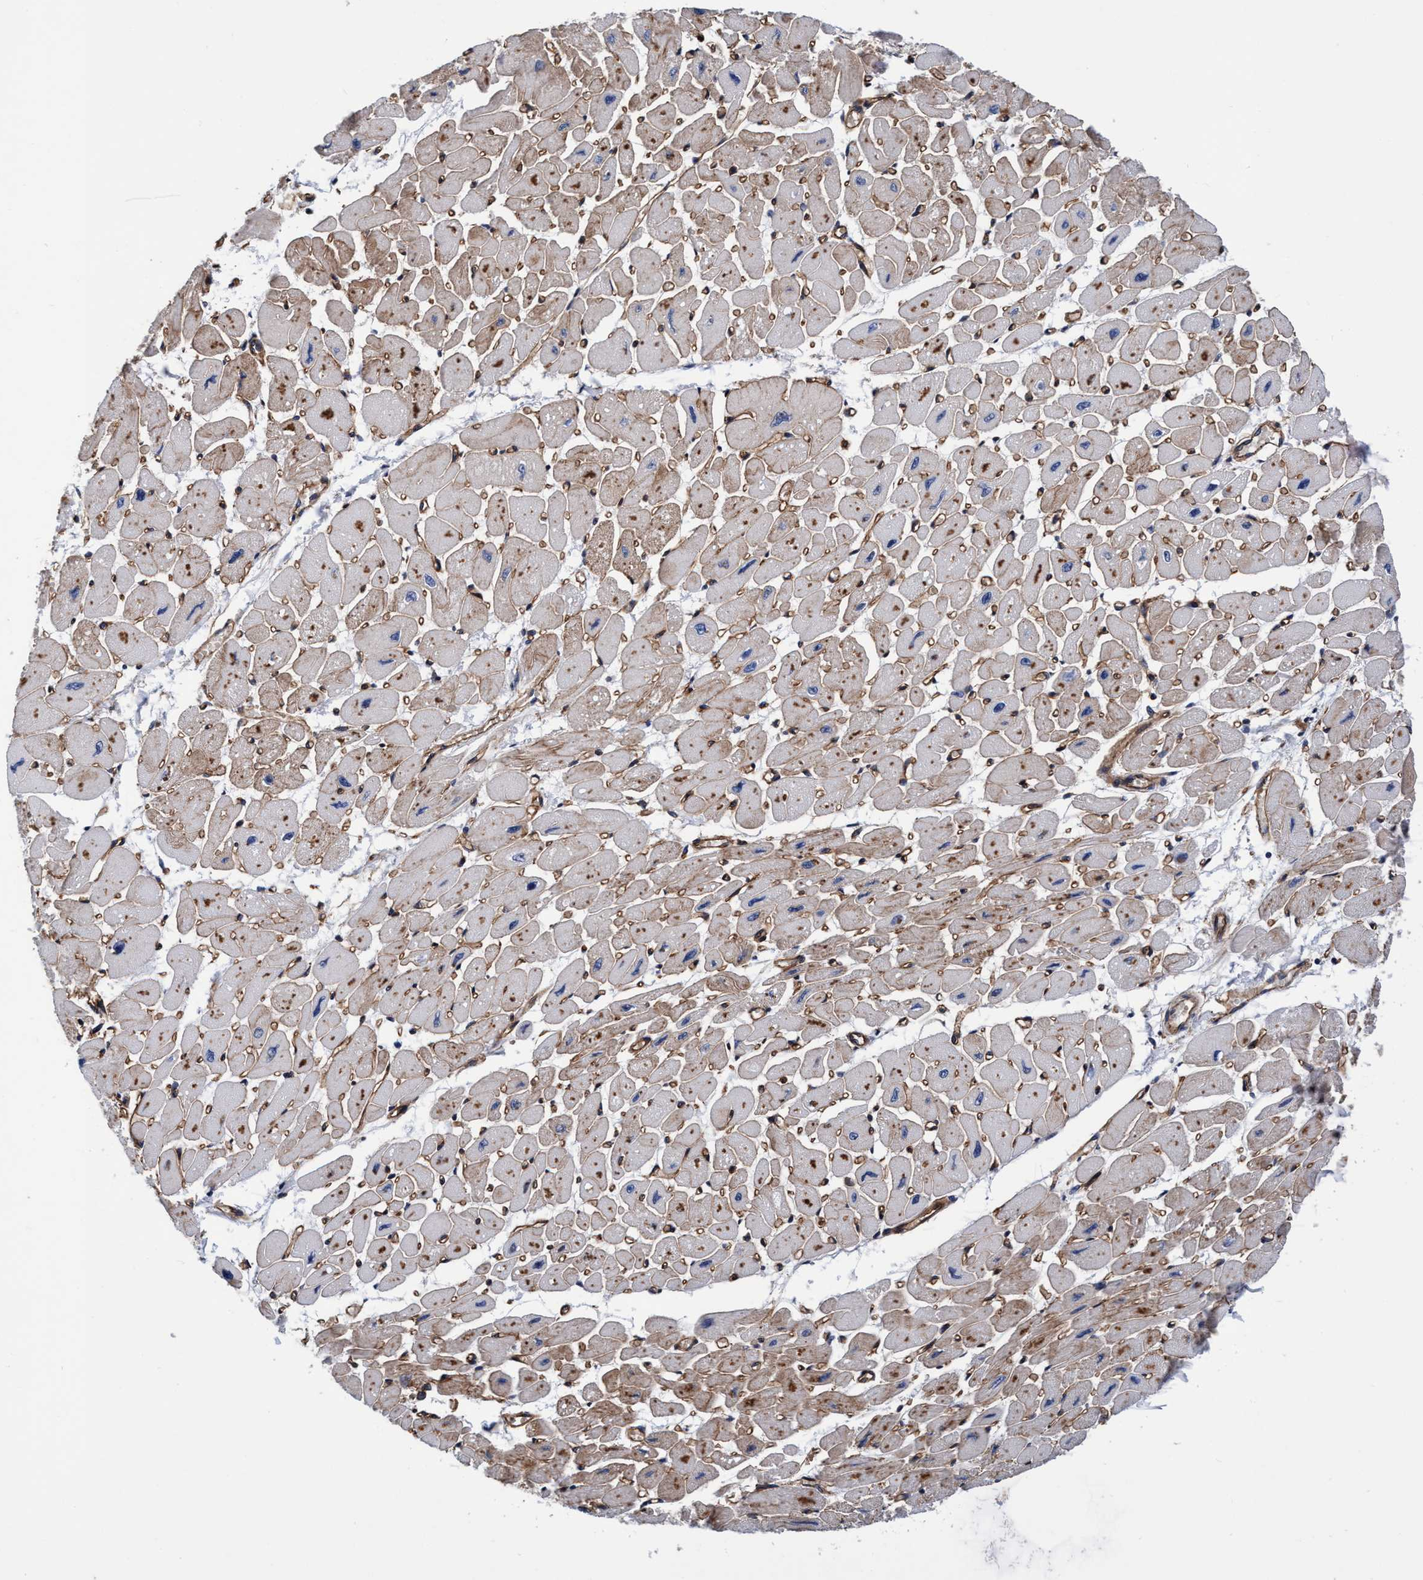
{"staining": {"intensity": "weak", "quantity": "25%-75%", "location": "cytoplasmic/membranous"}, "tissue": "heart muscle", "cell_type": "Cardiomyocytes", "image_type": "normal", "snomed": [{"axis": "morphology", "description": "Normal tissue, NOS"}, {"axis": "topography", "description": "Heart"}], "caption": "An immunohistochemistry histopathology image of normal tissue is shown. Protein staining in brown labels weak cytoplasmic/membranous positivity in heart muscle within cardiomyocytes. The staining is performed using DAB (3,3'-diaminobenzidine) brown chromogen to label protein expression. The nuclei are counter-stained blue using hematoxylin.", "gene": "MCM3AP", "patient": {"sex": "female", "age": 54}}